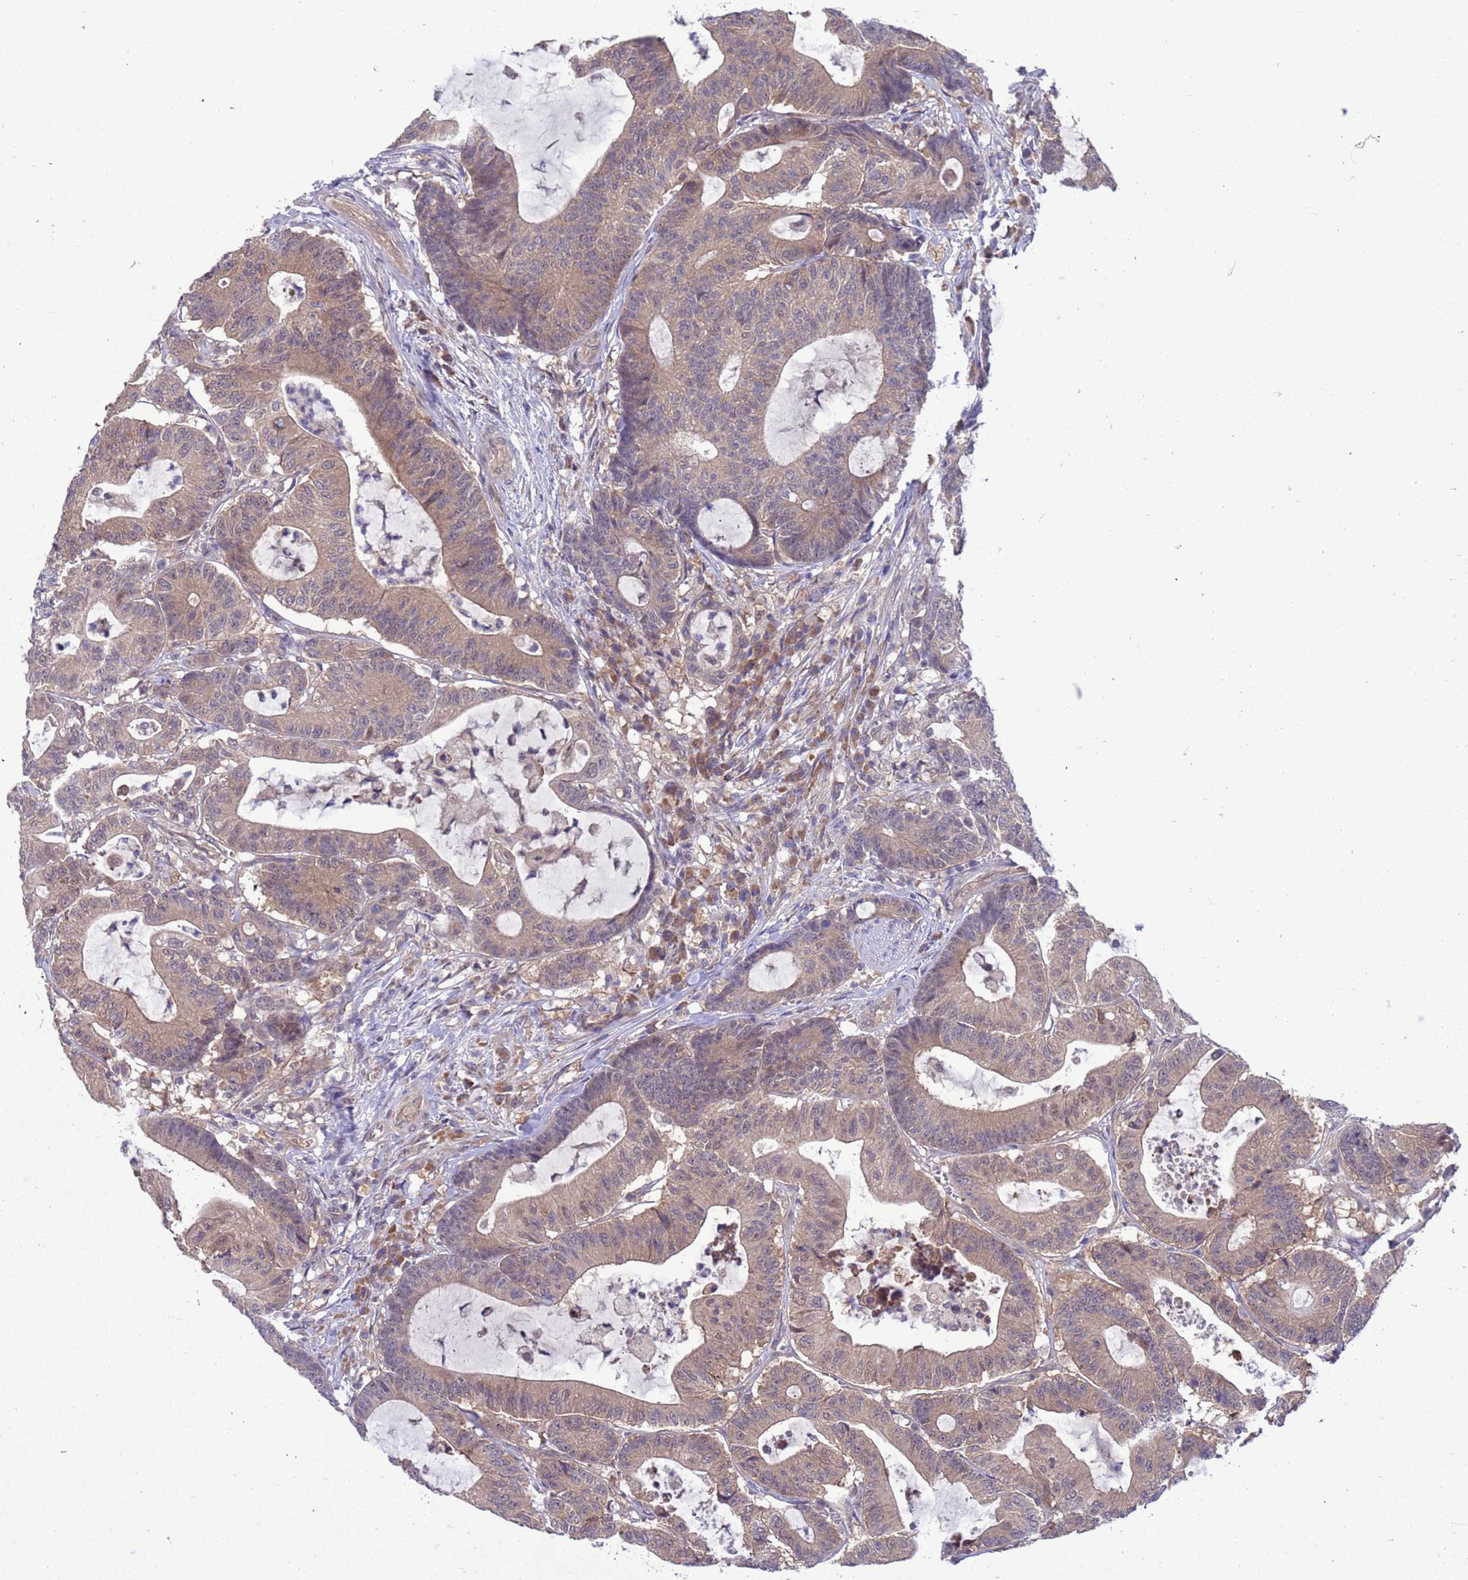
{"staining": {"intensity": "weak", "quantity": ">75%", "location": "cytoplasmic/membranous,nuclear"}, "tissue": "colorectal cancer", "cell_type": "Tumor cells", "image_type": "cancer", "snomed": [{"axis": "morphology", "description": "Adenocarcinoma, NOS"}, {"axis": "topography", "description": "Colon"}], "caption": "A photomicrograph showing weak cytoplasmic/membranous and nuclear staining in approximately >75% of tumor cells in colorectal cancer, as visualized by brown immunohistochemical staining.", "gene": "ZNF461", "patient": {"sex": "female", "age": 84}}